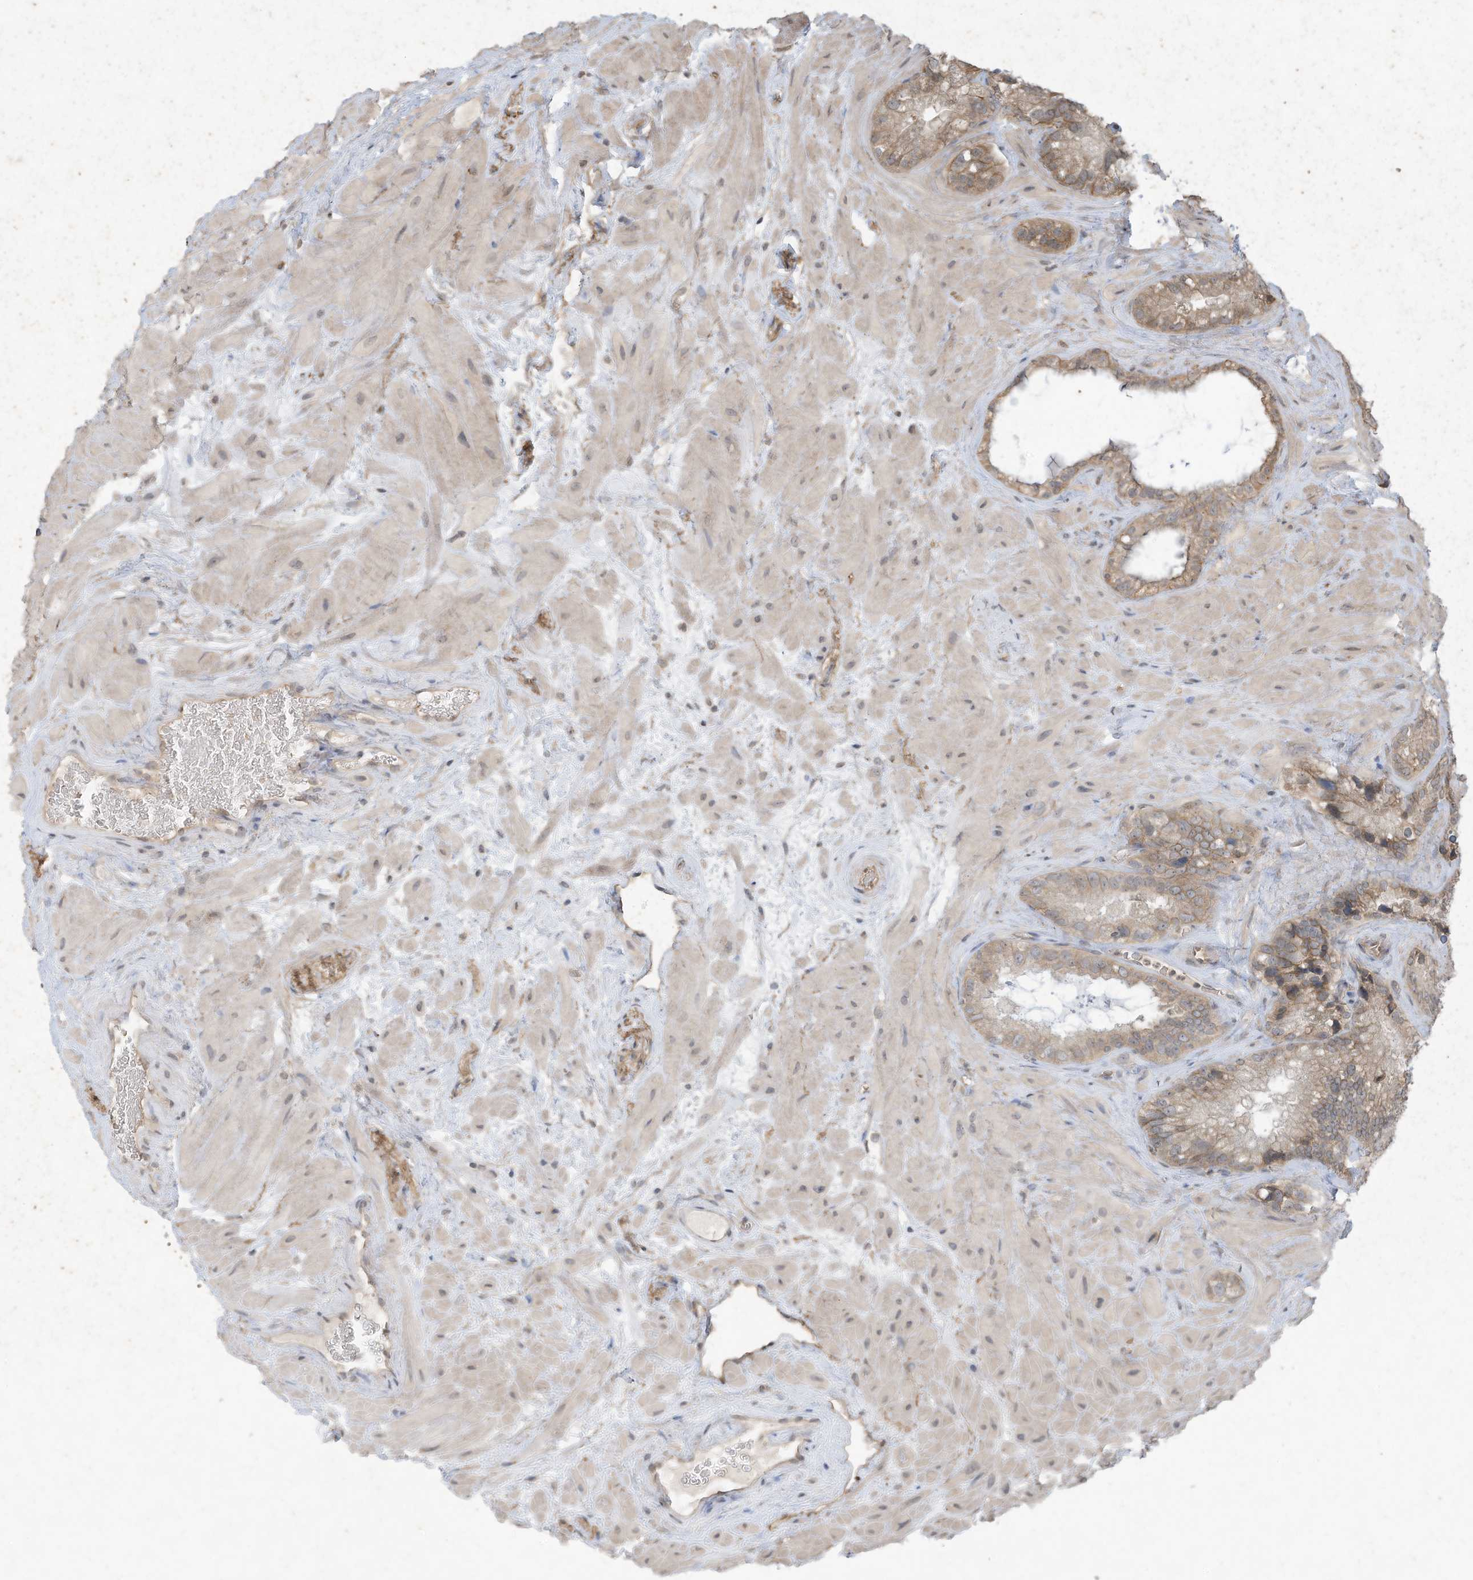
{"staining": {"intensity": "moderate", "quantity": "25%-75%", "location": "cytoplasmic/membranous"}, "tissue": "seminal vesicle", "cell_type": "Glandular cells", "image_type": "normal", "snomed": [{"axis": "morphology", "description": "Normal tissue, NOS"}, {"axis": "topography", "description": "Prostate"}, {"axis": "topography", "description": "Seminal veicle"}], "caption": "The photomicrograph displays immunohistochemical staining of unremarkable seminal vesicle. There is moderate cytoplasmic/membranous expression is appreciated in about 25%-75% of glandular cells.", "gene": "MATN2", "patient": {"sex": "male", "age": 68}}